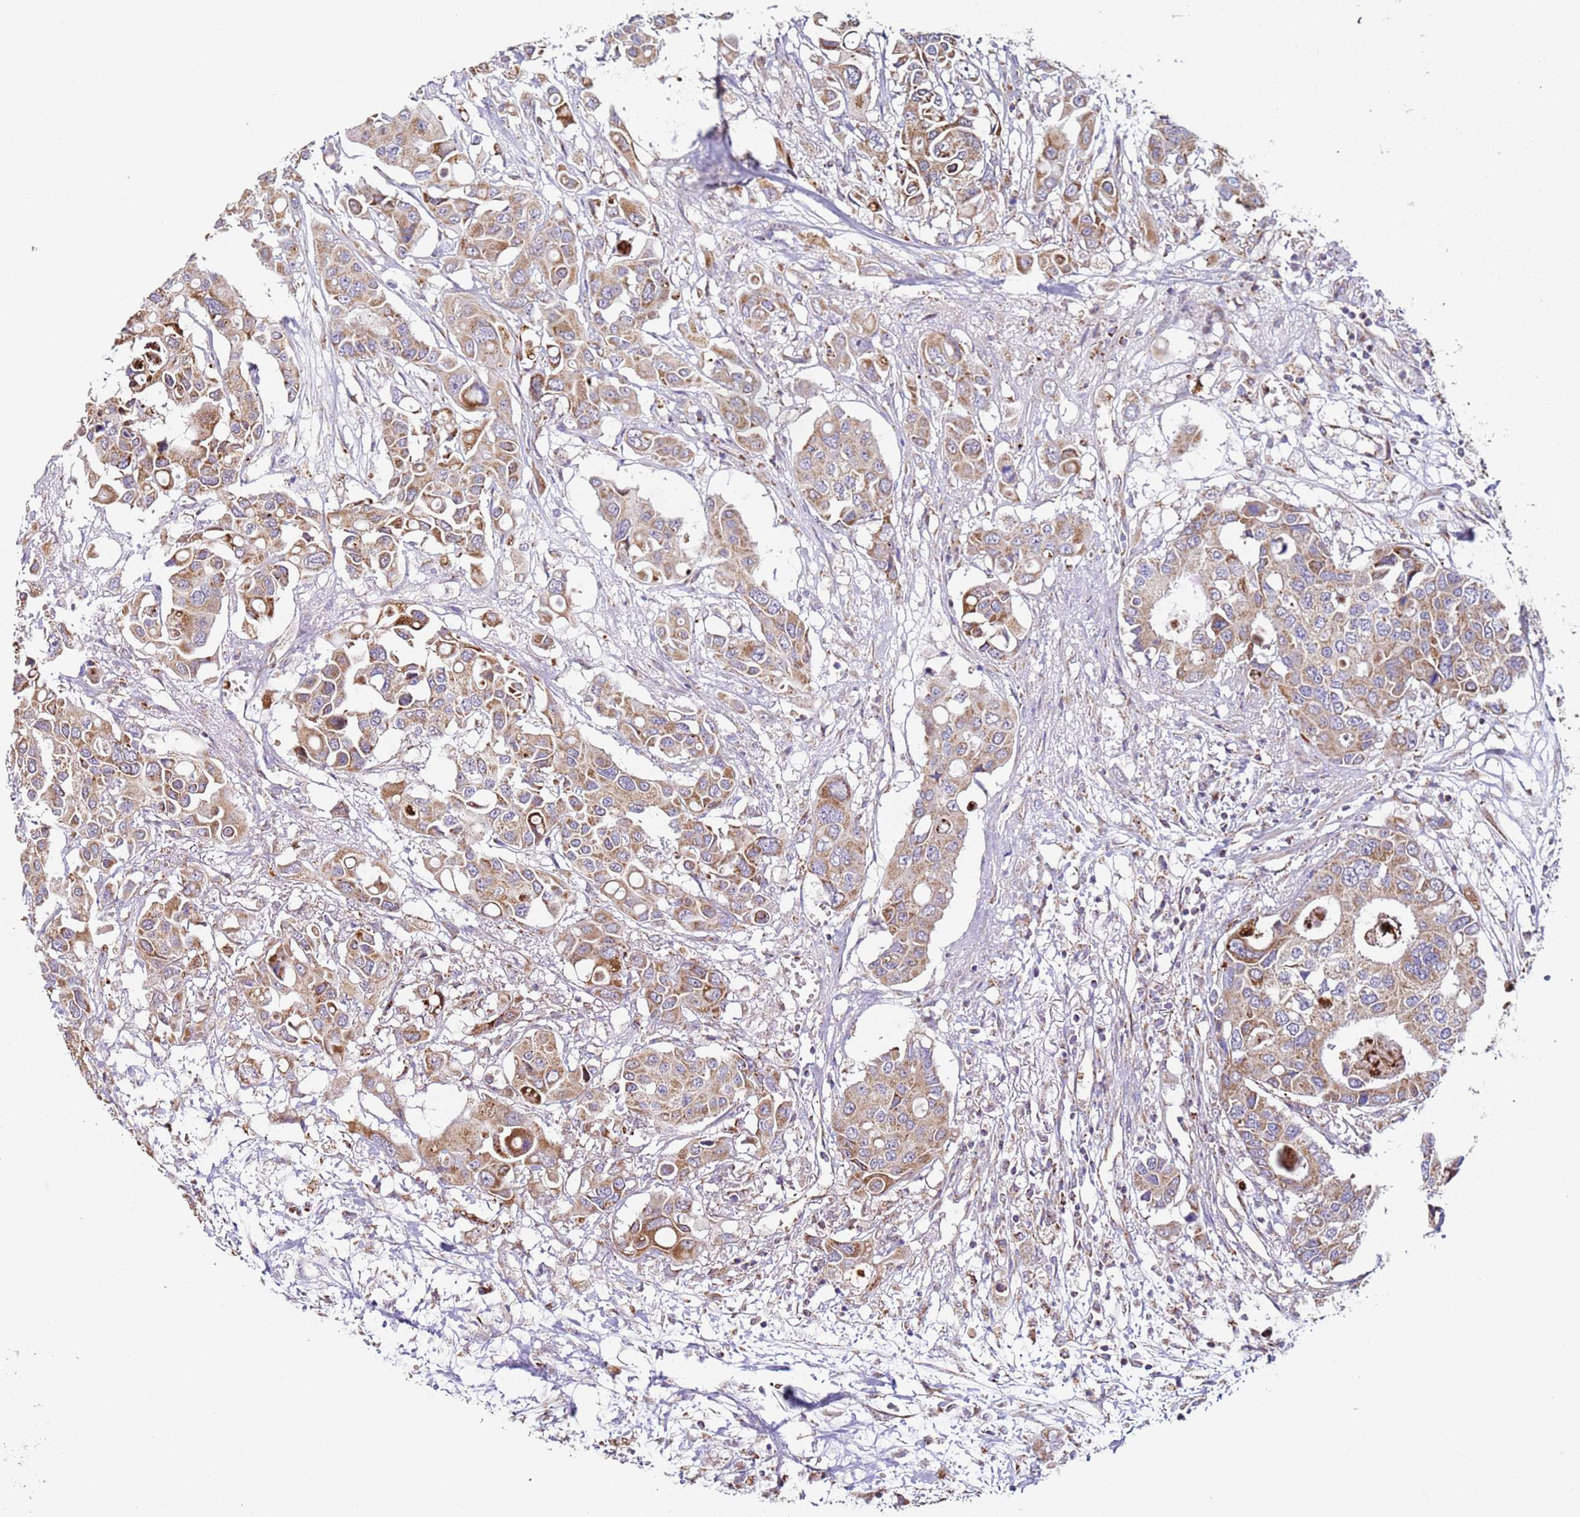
{"staining": {"intensity": "moderate", "quantity": ">75%", "location": "cytoplasmic/membranous"}, "tissue": "colorectal cancer", "cell_type": "Tumor cells", "image_type": "cancer", "snomed": [{"axis": "morphology", "description": "Adenocarcinoma, NOS"}, {"axis": "topography", "description": "Colon"}], "caption": "Colorectal adenocarcinoma was stained to show a protein in brown. There is medium levels of moderate cytoplasmic/membranous expression in approximately >75% of tumor cells.", "gene": "FBXO33", "patient": {"sex": "male", "age": 77}}